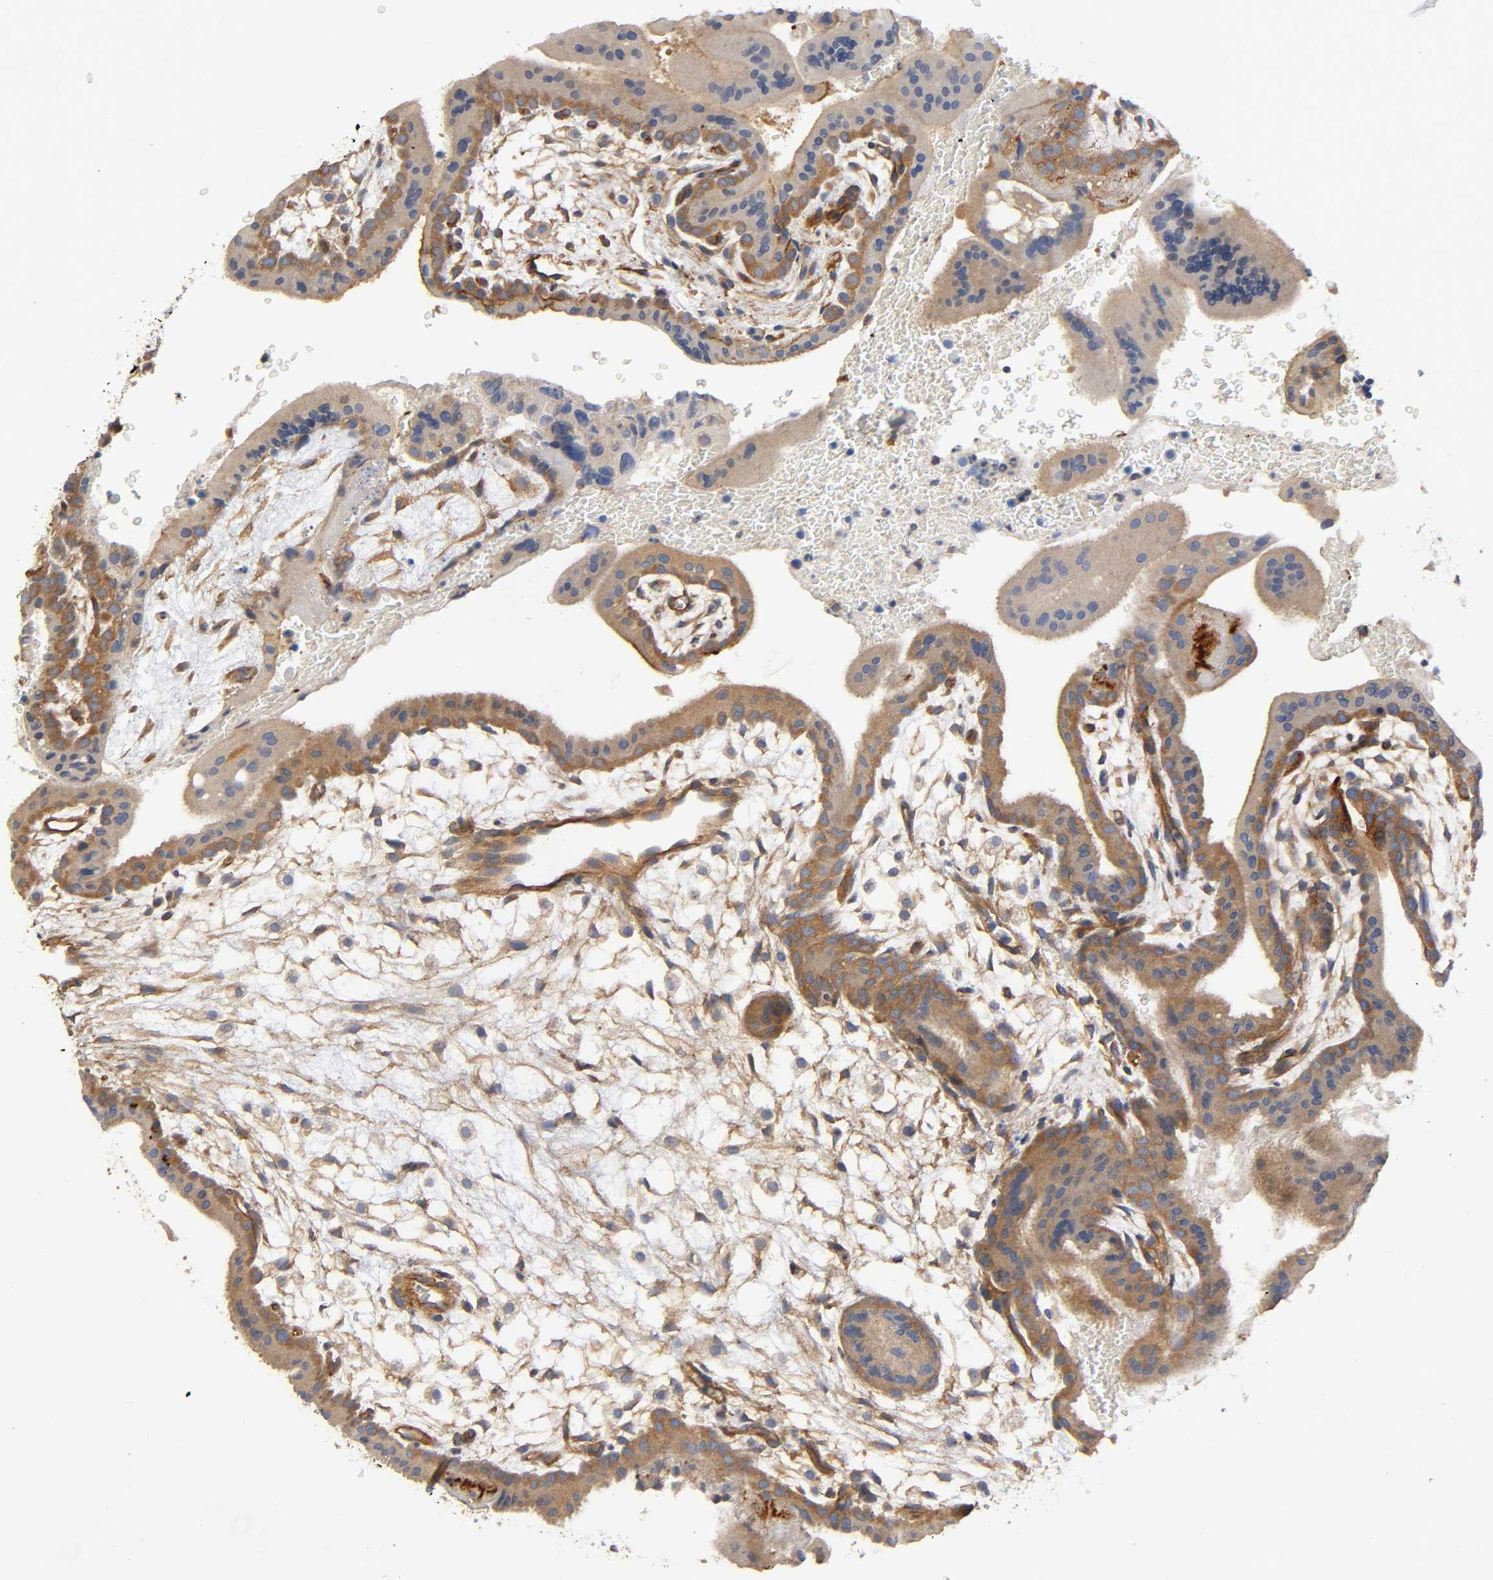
{"staining": {"intensity": "moderate", "quantity": ">75%", "location": "cytoplasmic/membranous"}, "tissue": "placenta", "cell_type": "Decidual cells", "image_type": "normal", "snomed": [{"axis": "morphology", "description": "Normal tissue, NOS"}, {"axis": "topography", "description": "Placenta"}], "caption": "Immunohistochemical staining of benign human placenta exhibits moderate cytoplasmic/membranous protein expression in approximately >75% of decidual cells.", "gene": "MARS1", "patient": {"sex": "female", "age": 35}}